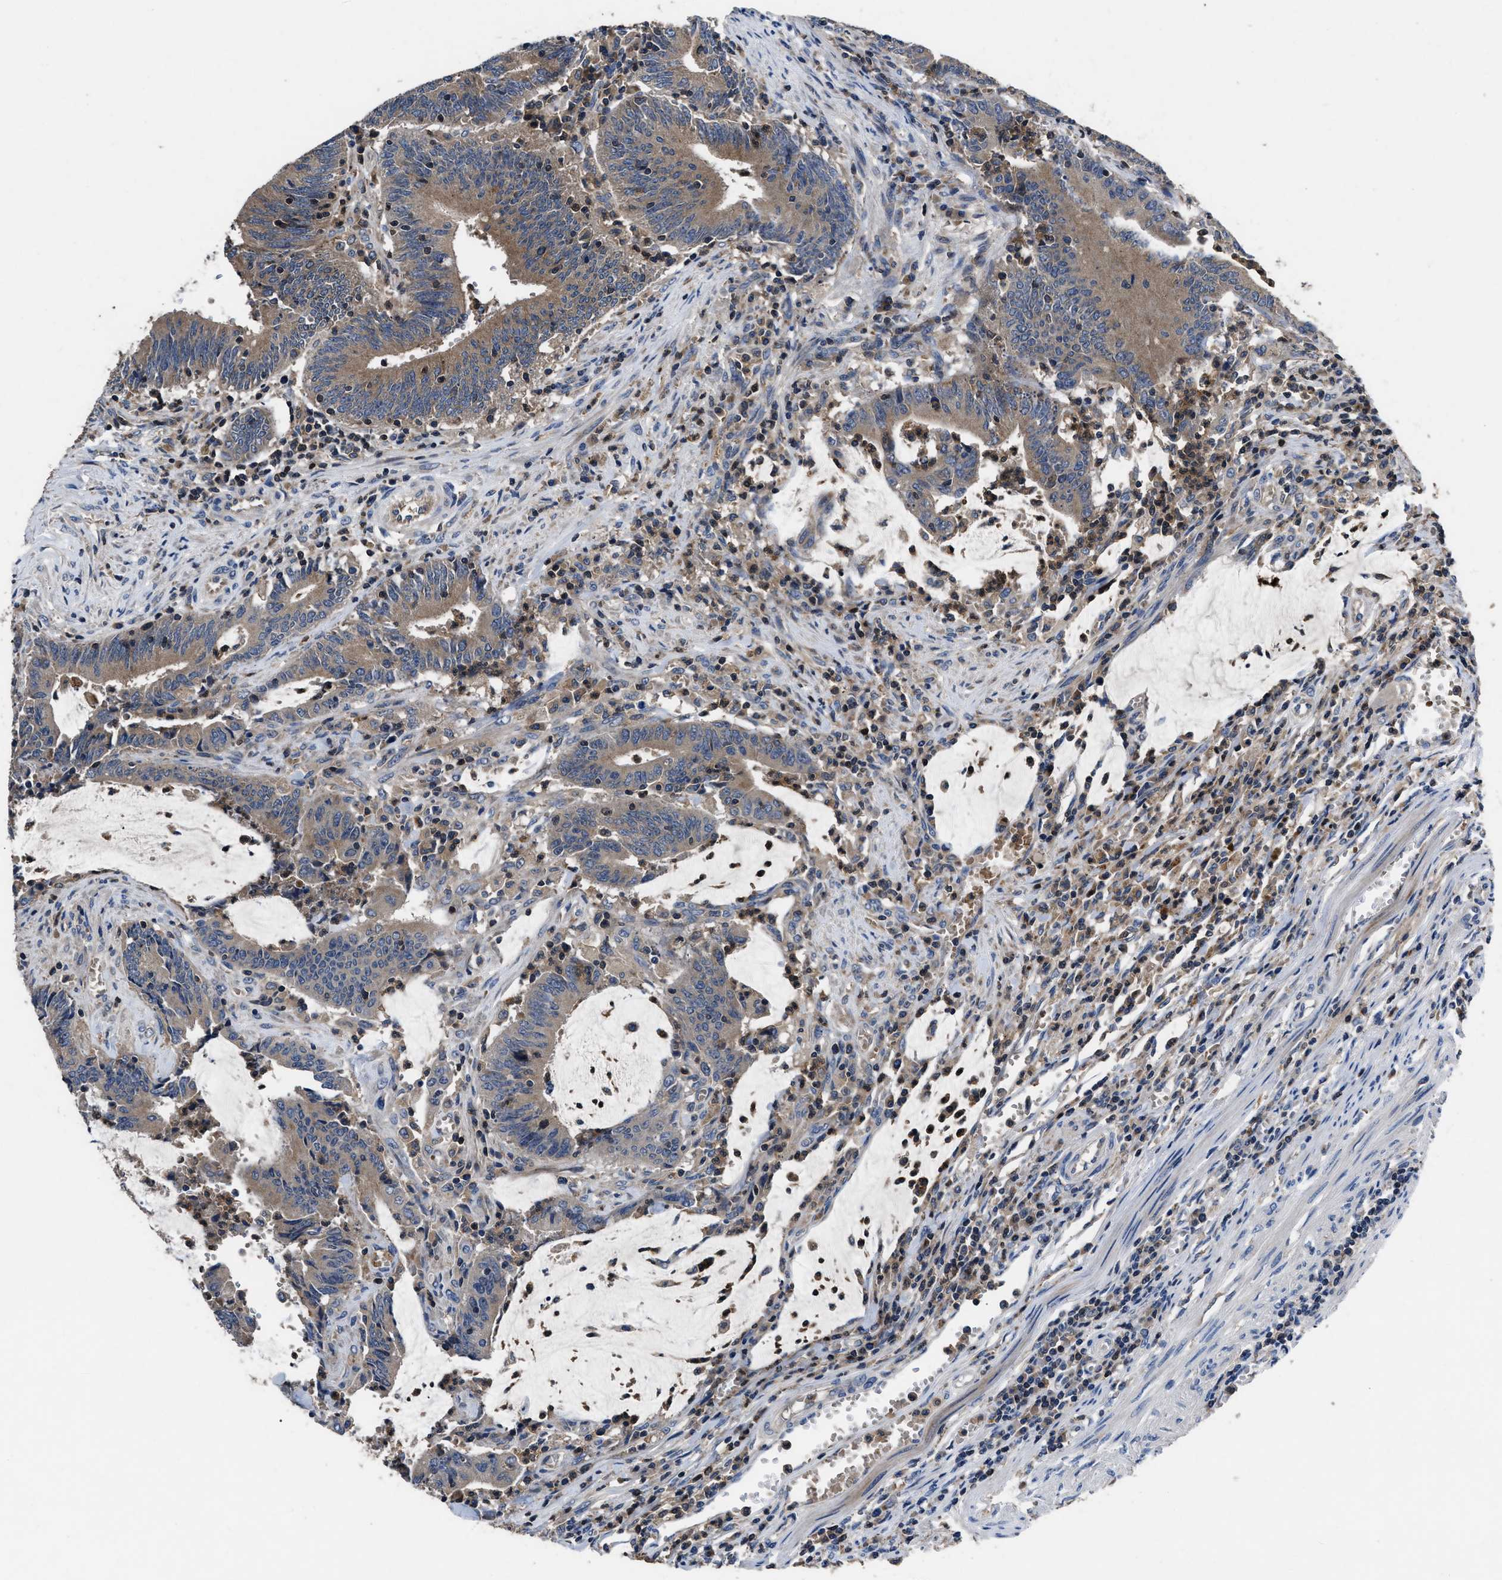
{"staining": {"intensity": "weak", "quantity": ">75%", "location": "cytoplasmic/membranous"}, "tissue": "colorectal cancer", "cell_type": "Tumor cells", "image_type": "cancer", "snomed": [{"axis": "morphology", "description": "Normal tissue, NOS"}, {"axis": "morphology", "description": "Adenocarcinoma, NOS"}, {"axis": "topography", "description": "Rectum"}], "caption": "Immunohistochemistry (IHC) photomicrograph of neoplastic tissue: human colorectal cancer stained using immunohistochemistry (IHC) demonstrates low levels of weak protein expression localized specifically in the cytoplasmic/membranous of tumor cells, appearing as a cytoplasmic/membranous brown color.", "gene": "YBEY", "patient": {"sex": "female", "age": 66}}